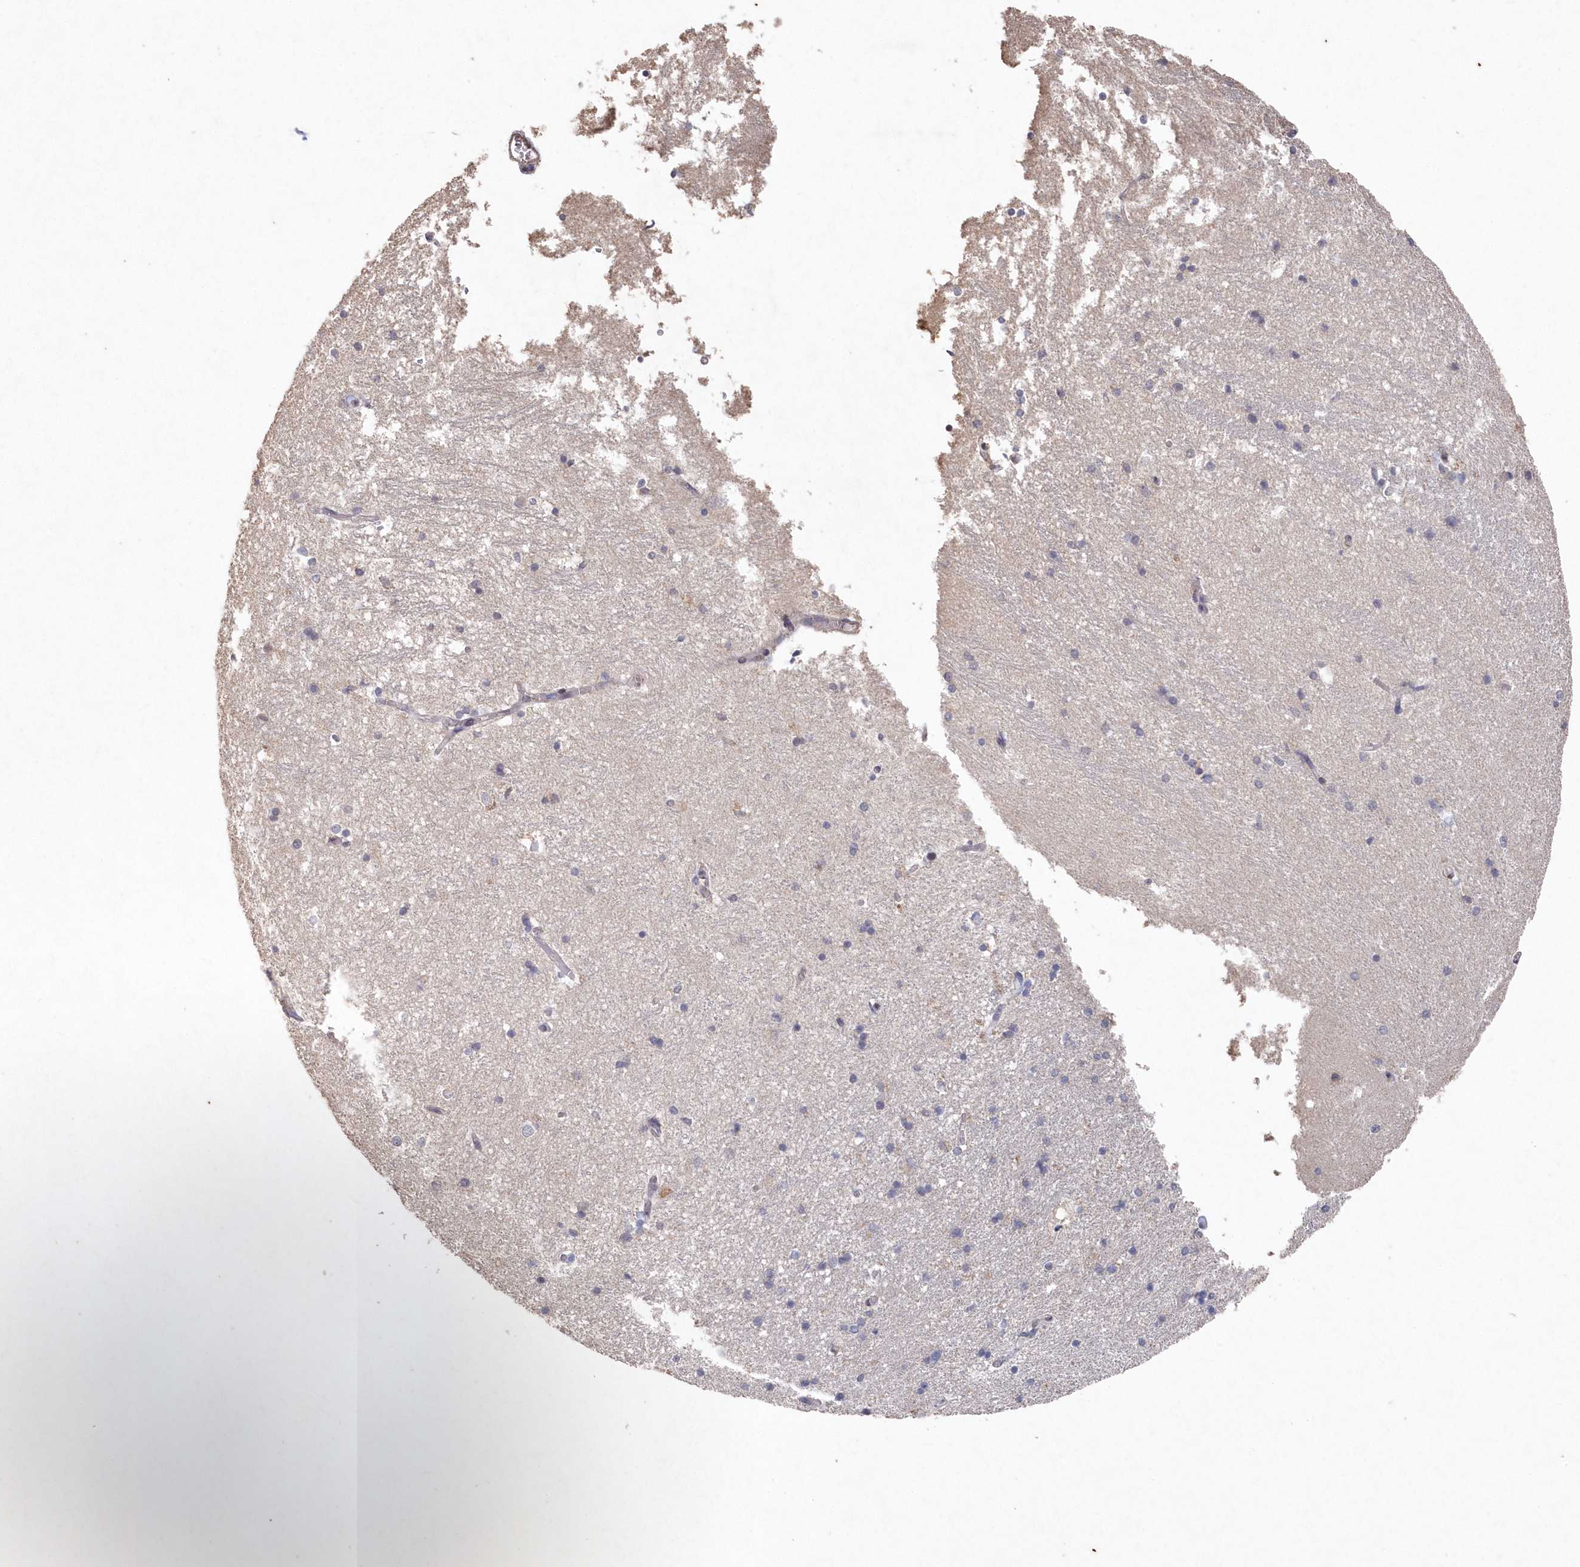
{"staining": {"intensity": "negative", "quantity": "none", "location": "none"}, "tissue": "hippocampus", "cell_type": "Glial cells", "image_type": "normal", "snomed": [{"axis": "morphology", "description": "Normal tissue, NOS"}, {"axis": "topography", "description": "Hippocampus"}], "caption": "Glial cells are negative for protein expression in unremarkable human hippocampus. (Brightfield microscopy of DAB immunohistochemistry (IHC) at high magnification).", "gene": "VSIG2", "patient": {"sex": "male", "age": 45}}